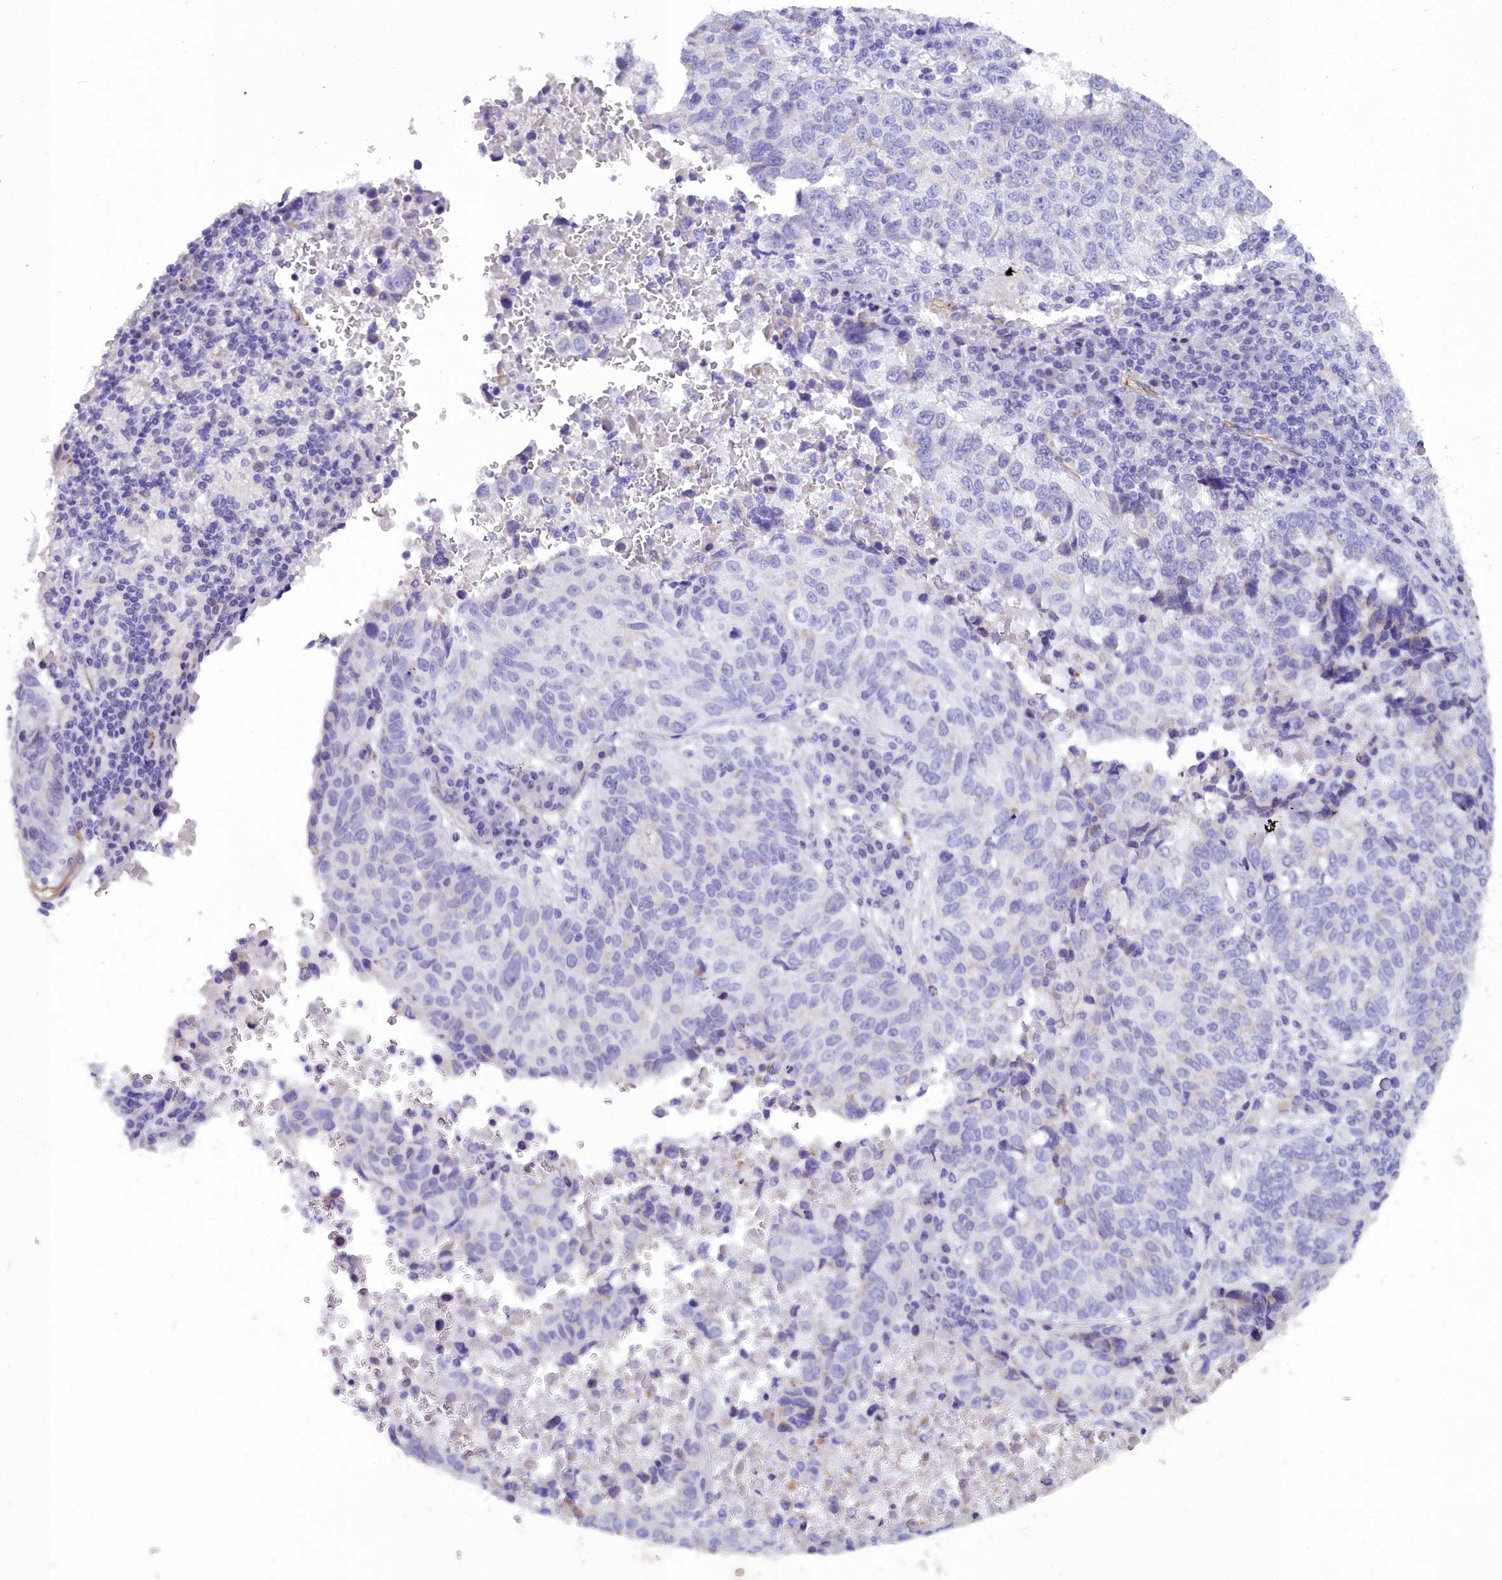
{"staining": {"intensity": "negative", "quantity": "none", "location": "none"}, "tissue": "lung cancer", "cell_type": "Tumor cells", "image_type": "cancer", "snomed": [{"axis": "morphology", "description": "Squamous cell carcinoma, NOS"}, {"axis": "topography", "description": "Lung"}], "caption": "The immunohistochemistry (IHC) image has no significant positivity in tumor cells of lung squamous cell carcinoma tissue.", "gene": "TIMM22", "patient": {"sex": "male", "age": 73}}